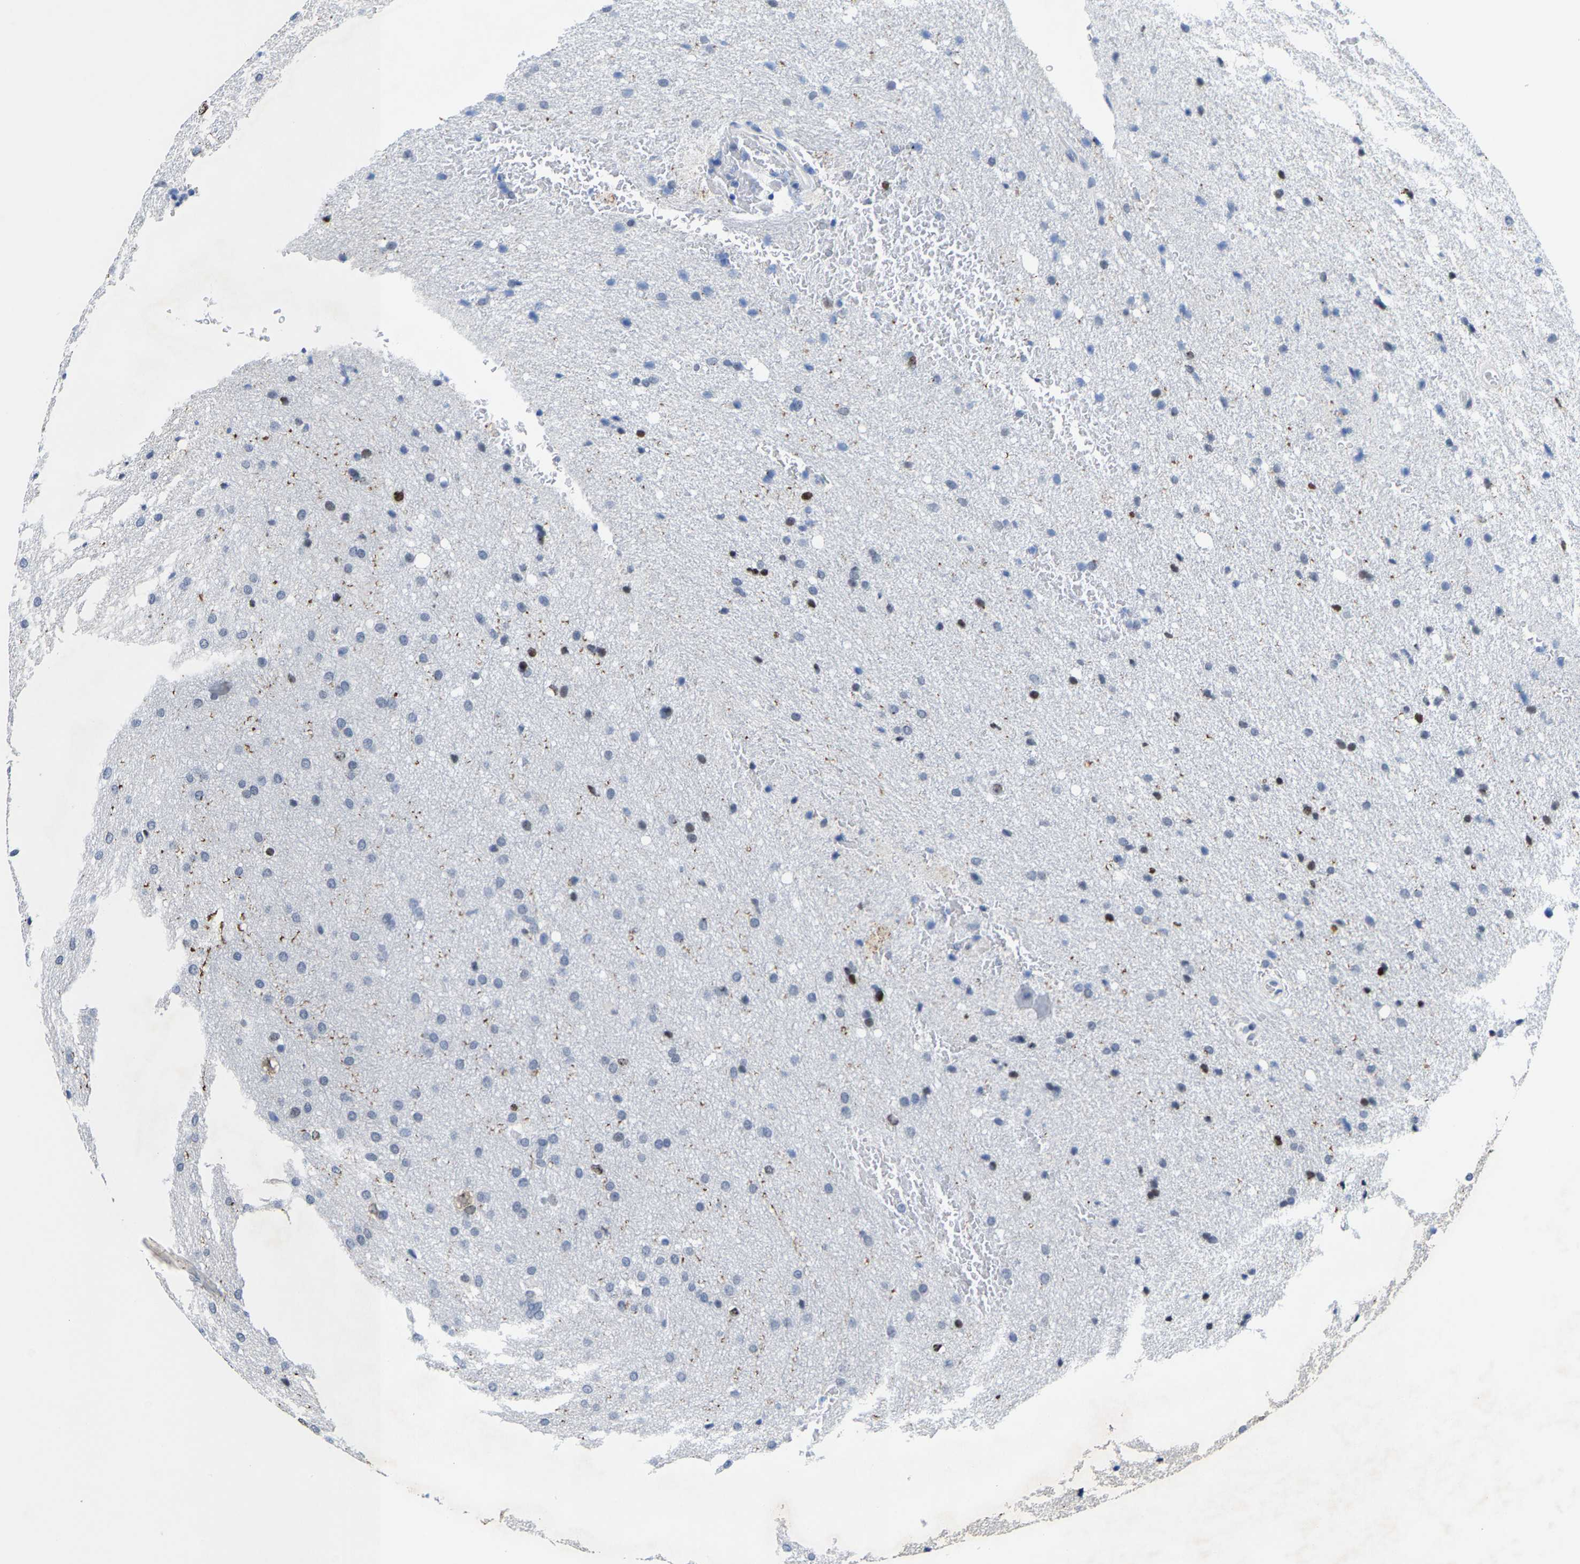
{"staining": {"intensity": "negative", "quantity": "none", "location": "none"}, "tissue": "glioma", "cell_type": "Tumor cells", "image_type": "cancer", "snomed": [{"axis": "morphology", "description": "Glioma, malignant, Low grade"}, {"axis": "topography", "description": "Brain"}], "caption": "Human glioma stained for a protein using immunohistochemistry (IHC) exhibits no expression in tumor cells.", "gene": "SETD1B", "patient": {"sex": "female", "age": 37}}